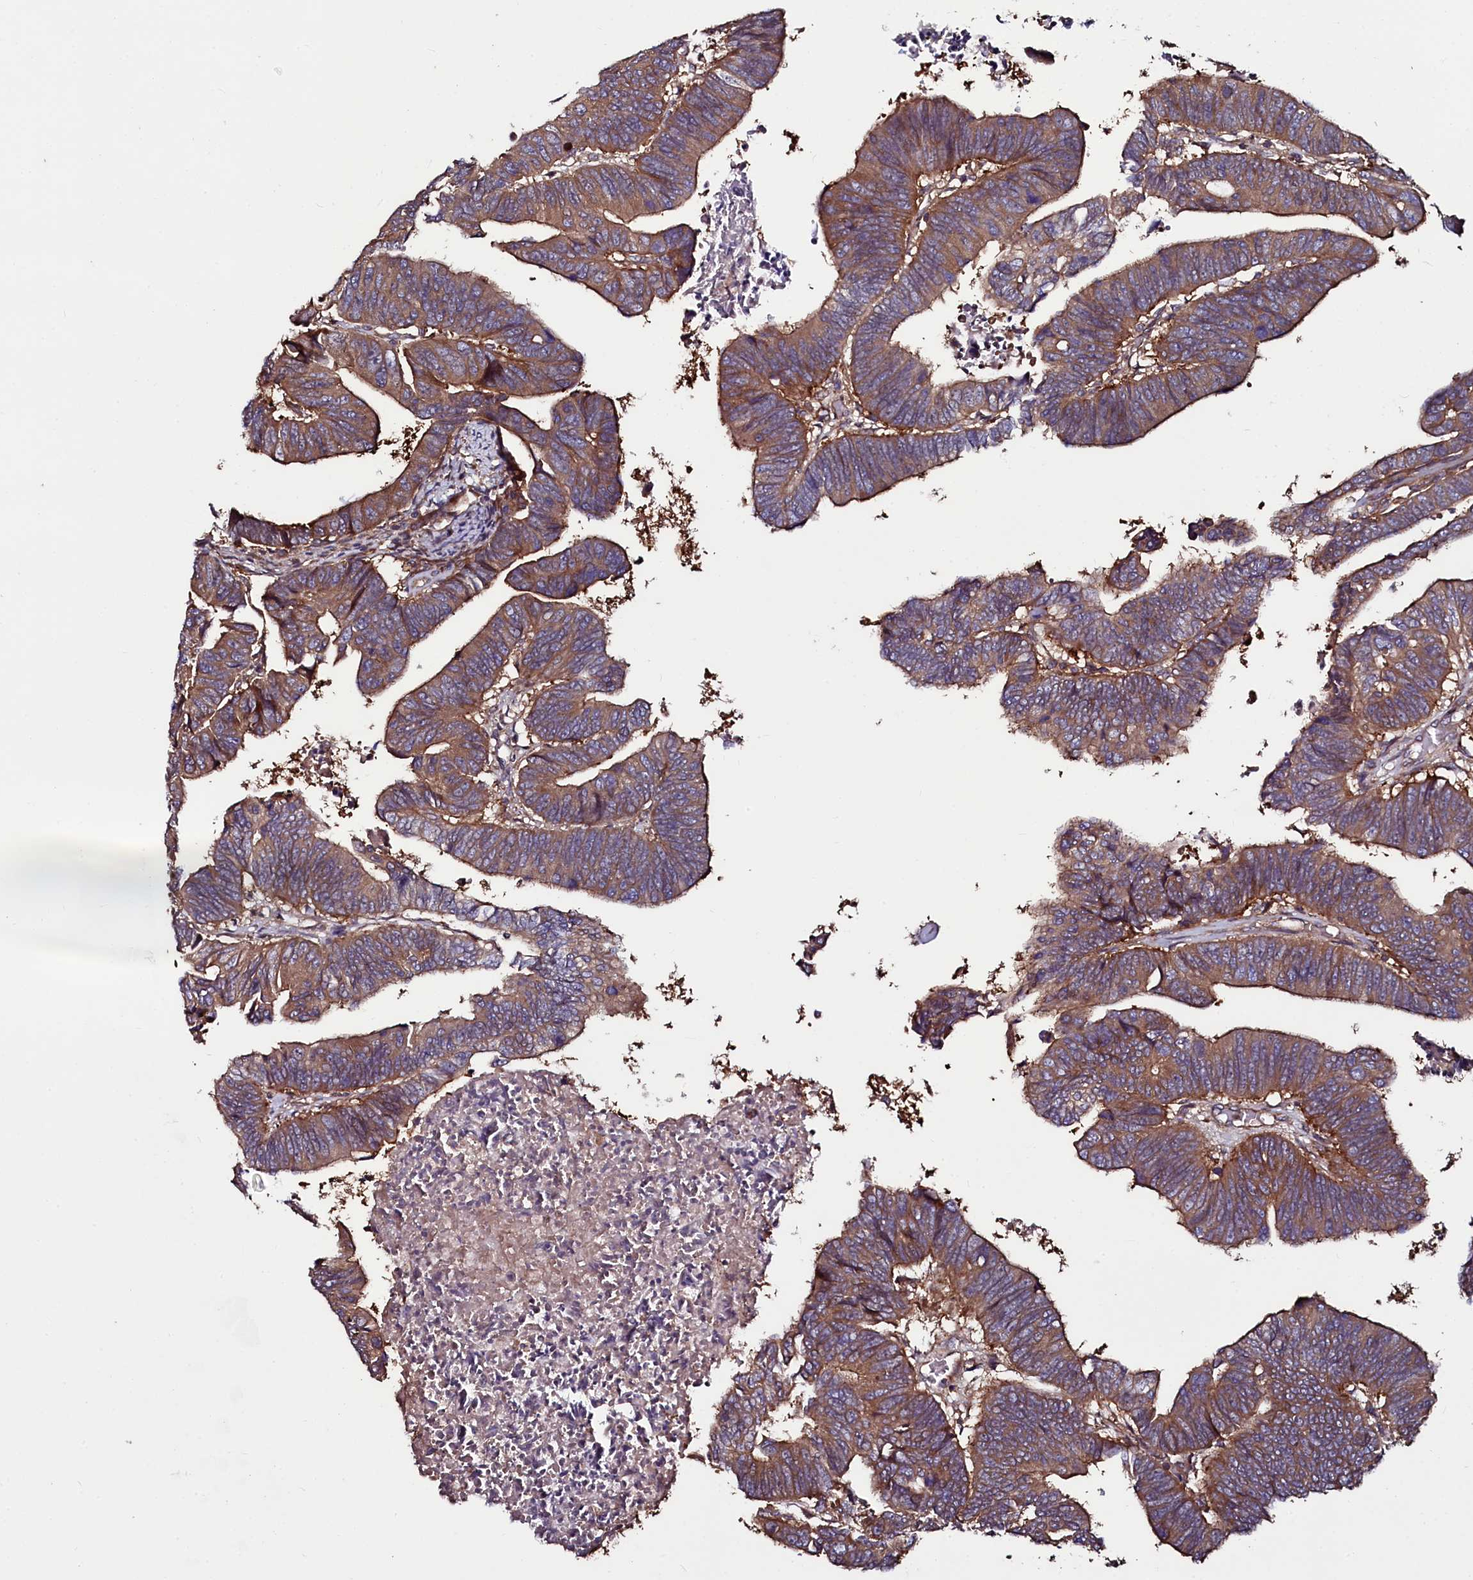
{"staining": {"intensity": "strong", "quantity": ">75%", "location": "cytoplasmic/membranous"}, "tissue": "colorectal cancer", "cell_type": "Tumor cells", "image_type": "cancer", "snomed": [{"axis": "morphology", "description": "Adenocarcinoma, NOS"}, {"axis": "topography", "description": "Rectum"}], "caption": "High-magnification brightfield microscopy of colorectal adenocarcinoma stained with DAB (brown) and counterstained with hematoxylin (blue). tumor cells exhibit strong cytoplasmic/membranous positivity is seen in approximately>75% of cells.", "gene": "USPL1", "patient": {"sex": "female", "age": 65}}